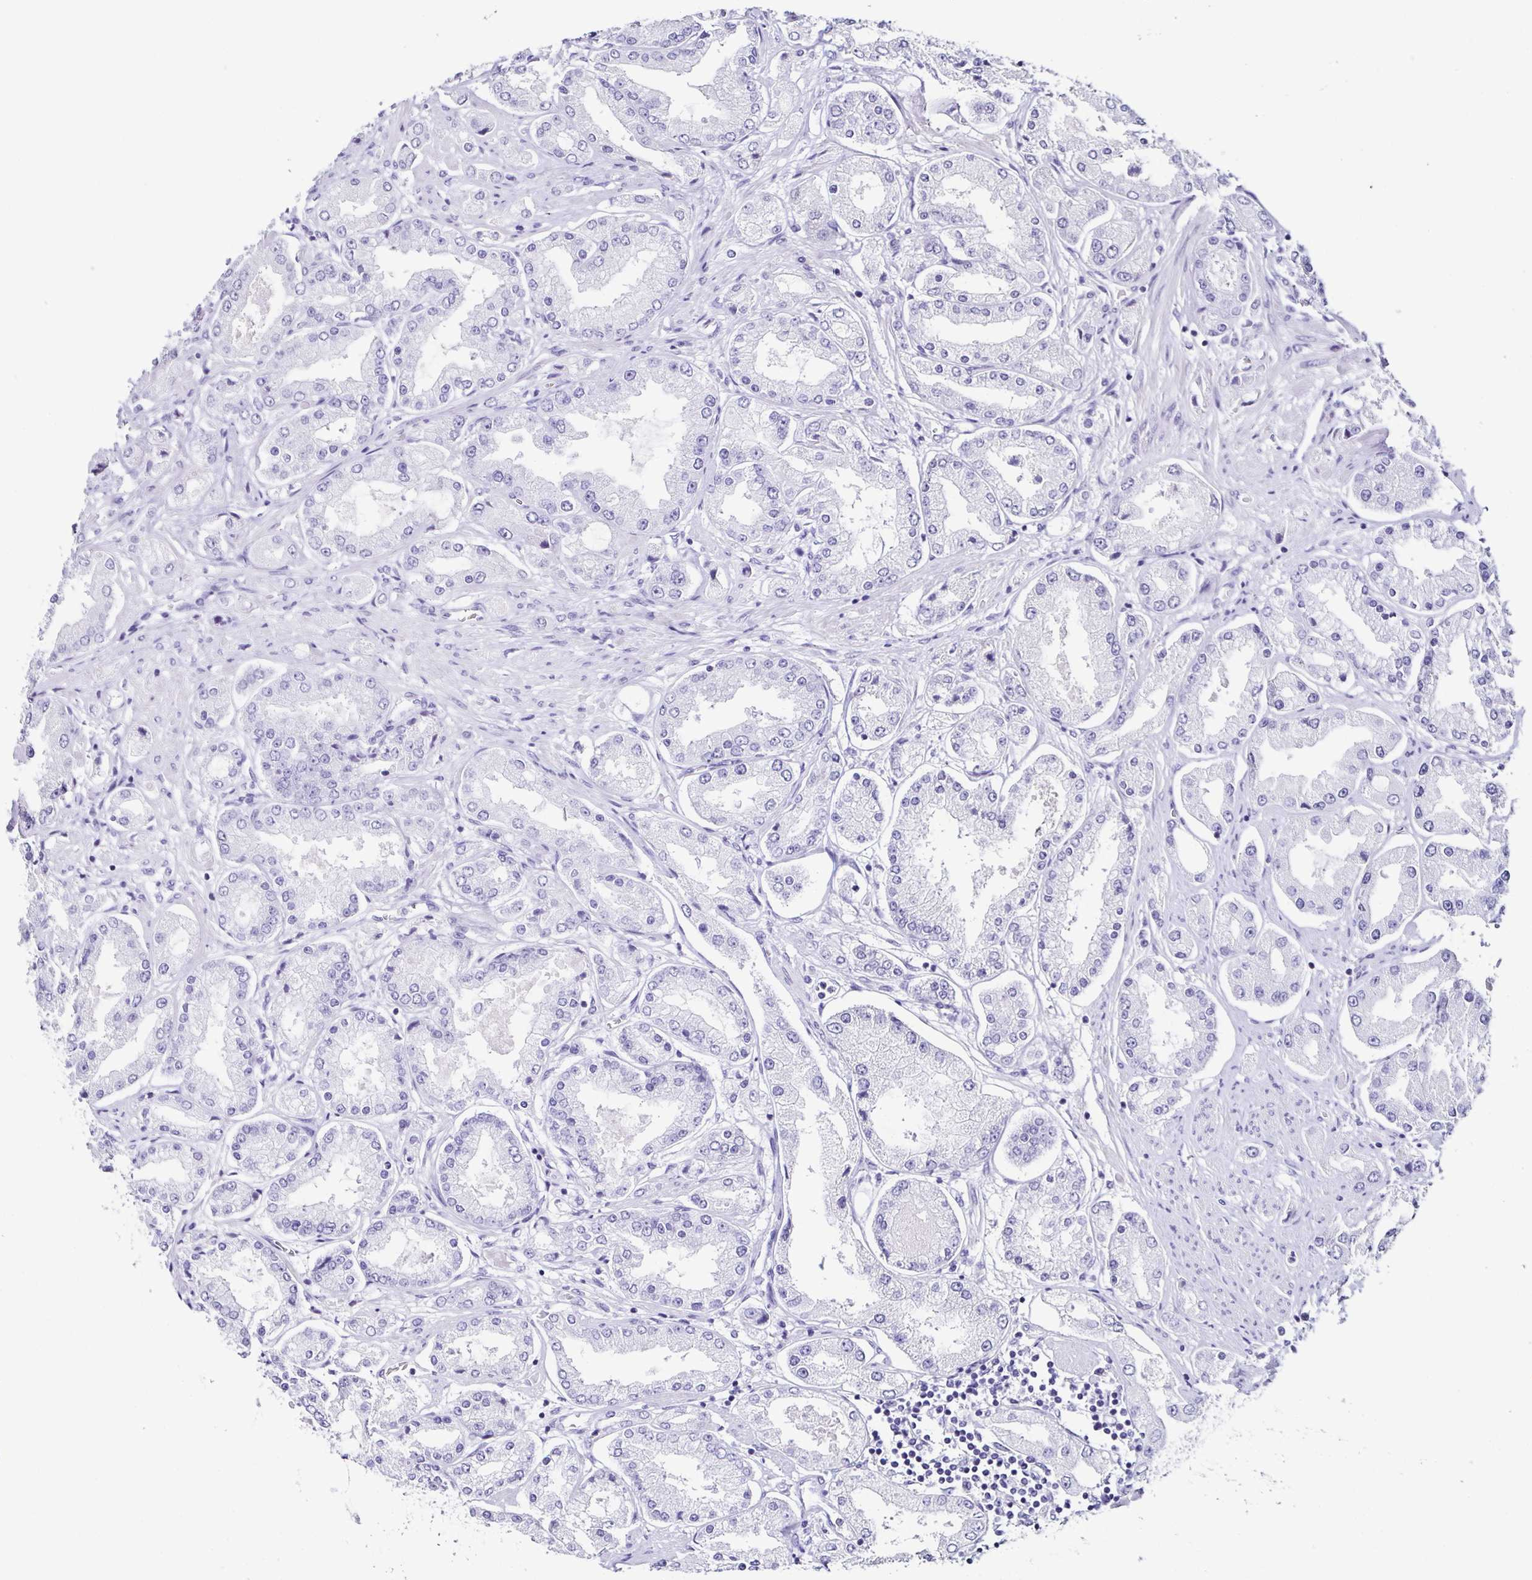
{"staining": {"intensity": "negative", "quantity": "none", "location": "none"}, "tissue": "prostate cancer", "cell_type": "Tumor cells", "image_type": "cancer", "snomed": [{"axis": "morphology", "description": "Adenocarcinoma, High grade"}, {"axis": "topography", "description": "Prostate"}], "caption": "The immunohistochemistry histopathology image has no significant expression in tumor cells of adenocarcinoma (high-grade) (prostate) tissue.", "gene": "TNNT2", "patient": {"sex": "male", "age": 69}}